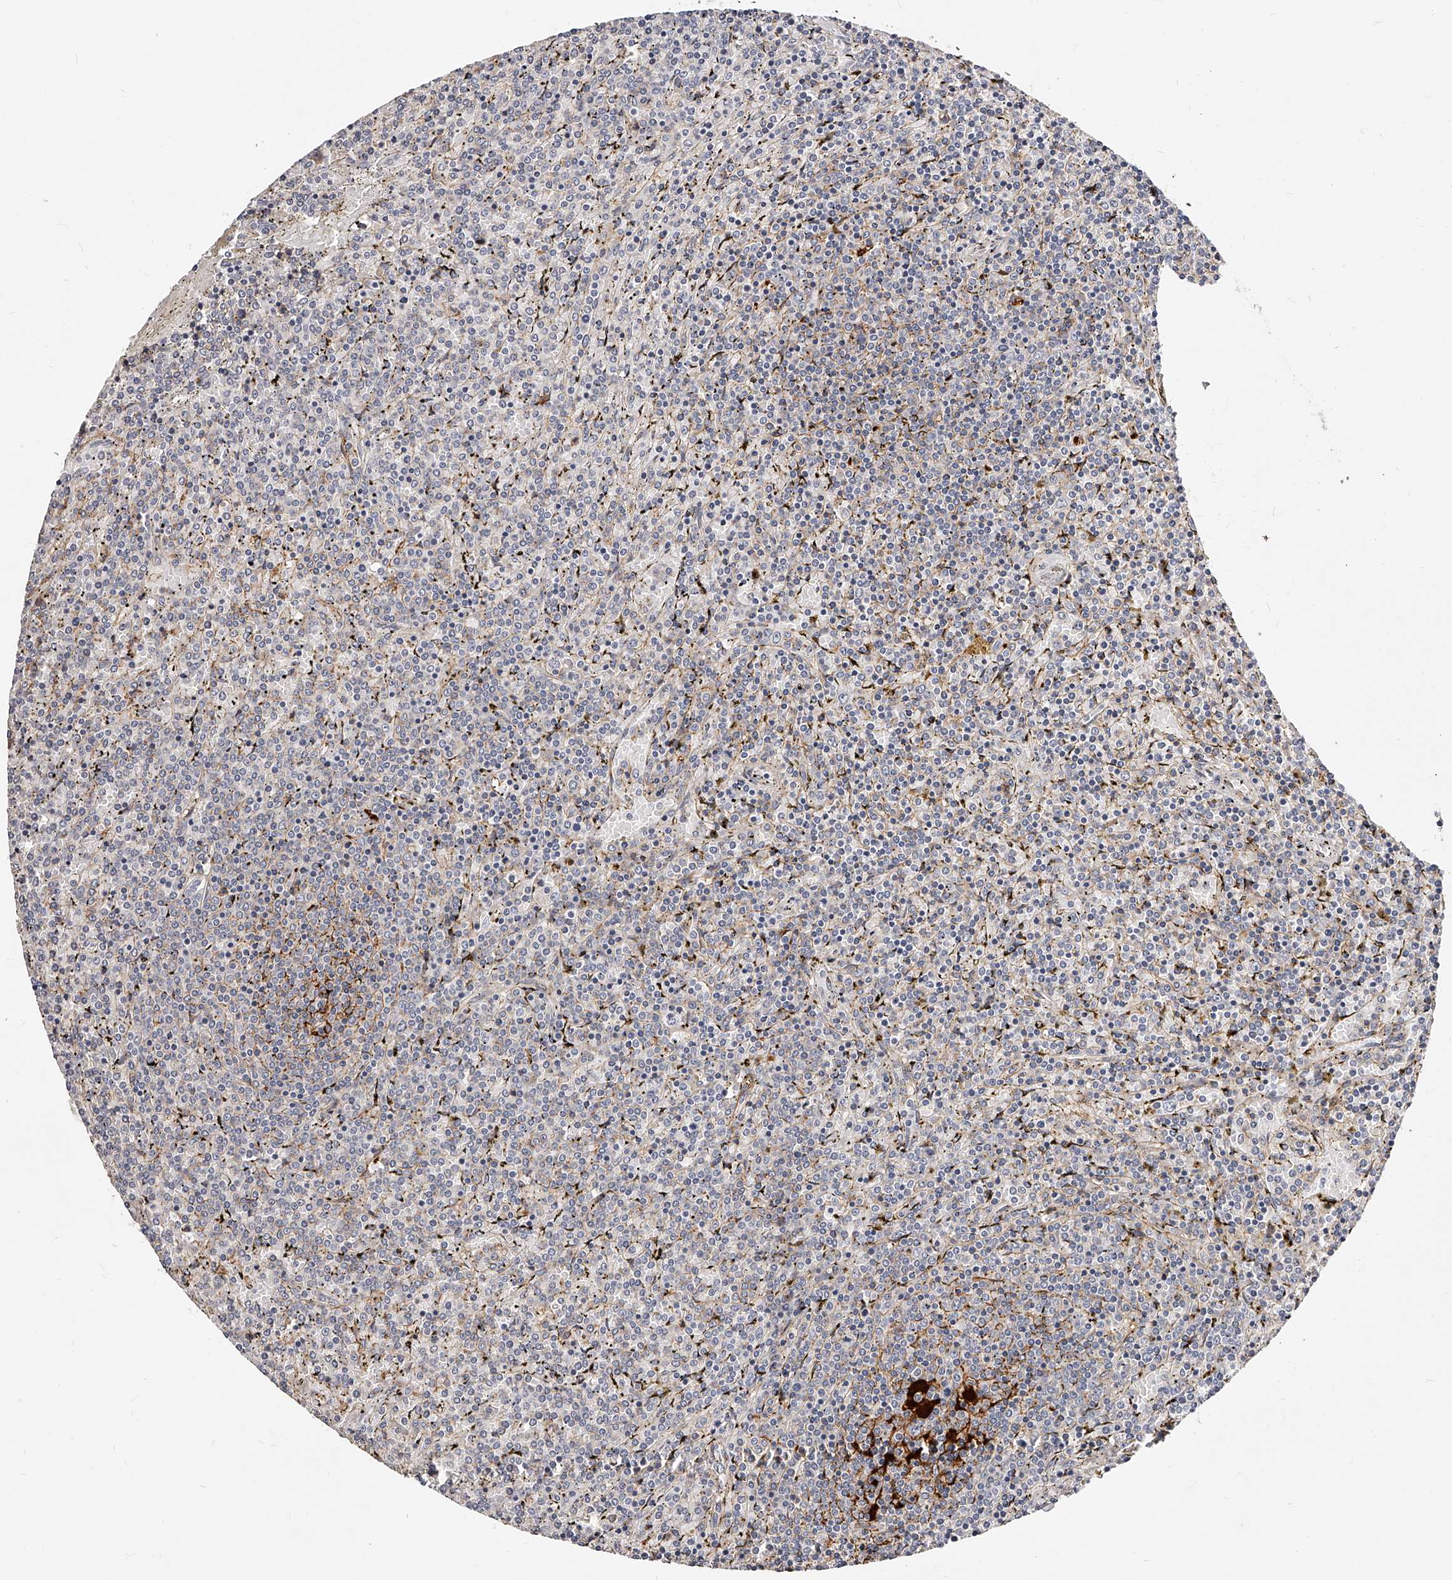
{"staining": {"intensity": "negative", "quantity": "none", "location": "none"}, "tissue": "lymphoma", "cell_type": "Tumor cells", "image_type": "cancer", "snomed": [{"axis": "morphology", "description": "Malignant lymphoma, non-Hodgkin's type, Low grade"}, {"axis": "topography", "description": "Spleen"}], "caption": "Tumor cells are negative for protein expression in human malignant lymphoma, non-Hodgkin's type (low-grade). (DAB immunohistochemistry visualized using brightfield microscopy, high magnification).", "gene": "CD82", "patient": {"sex": "female", "age": 19}}